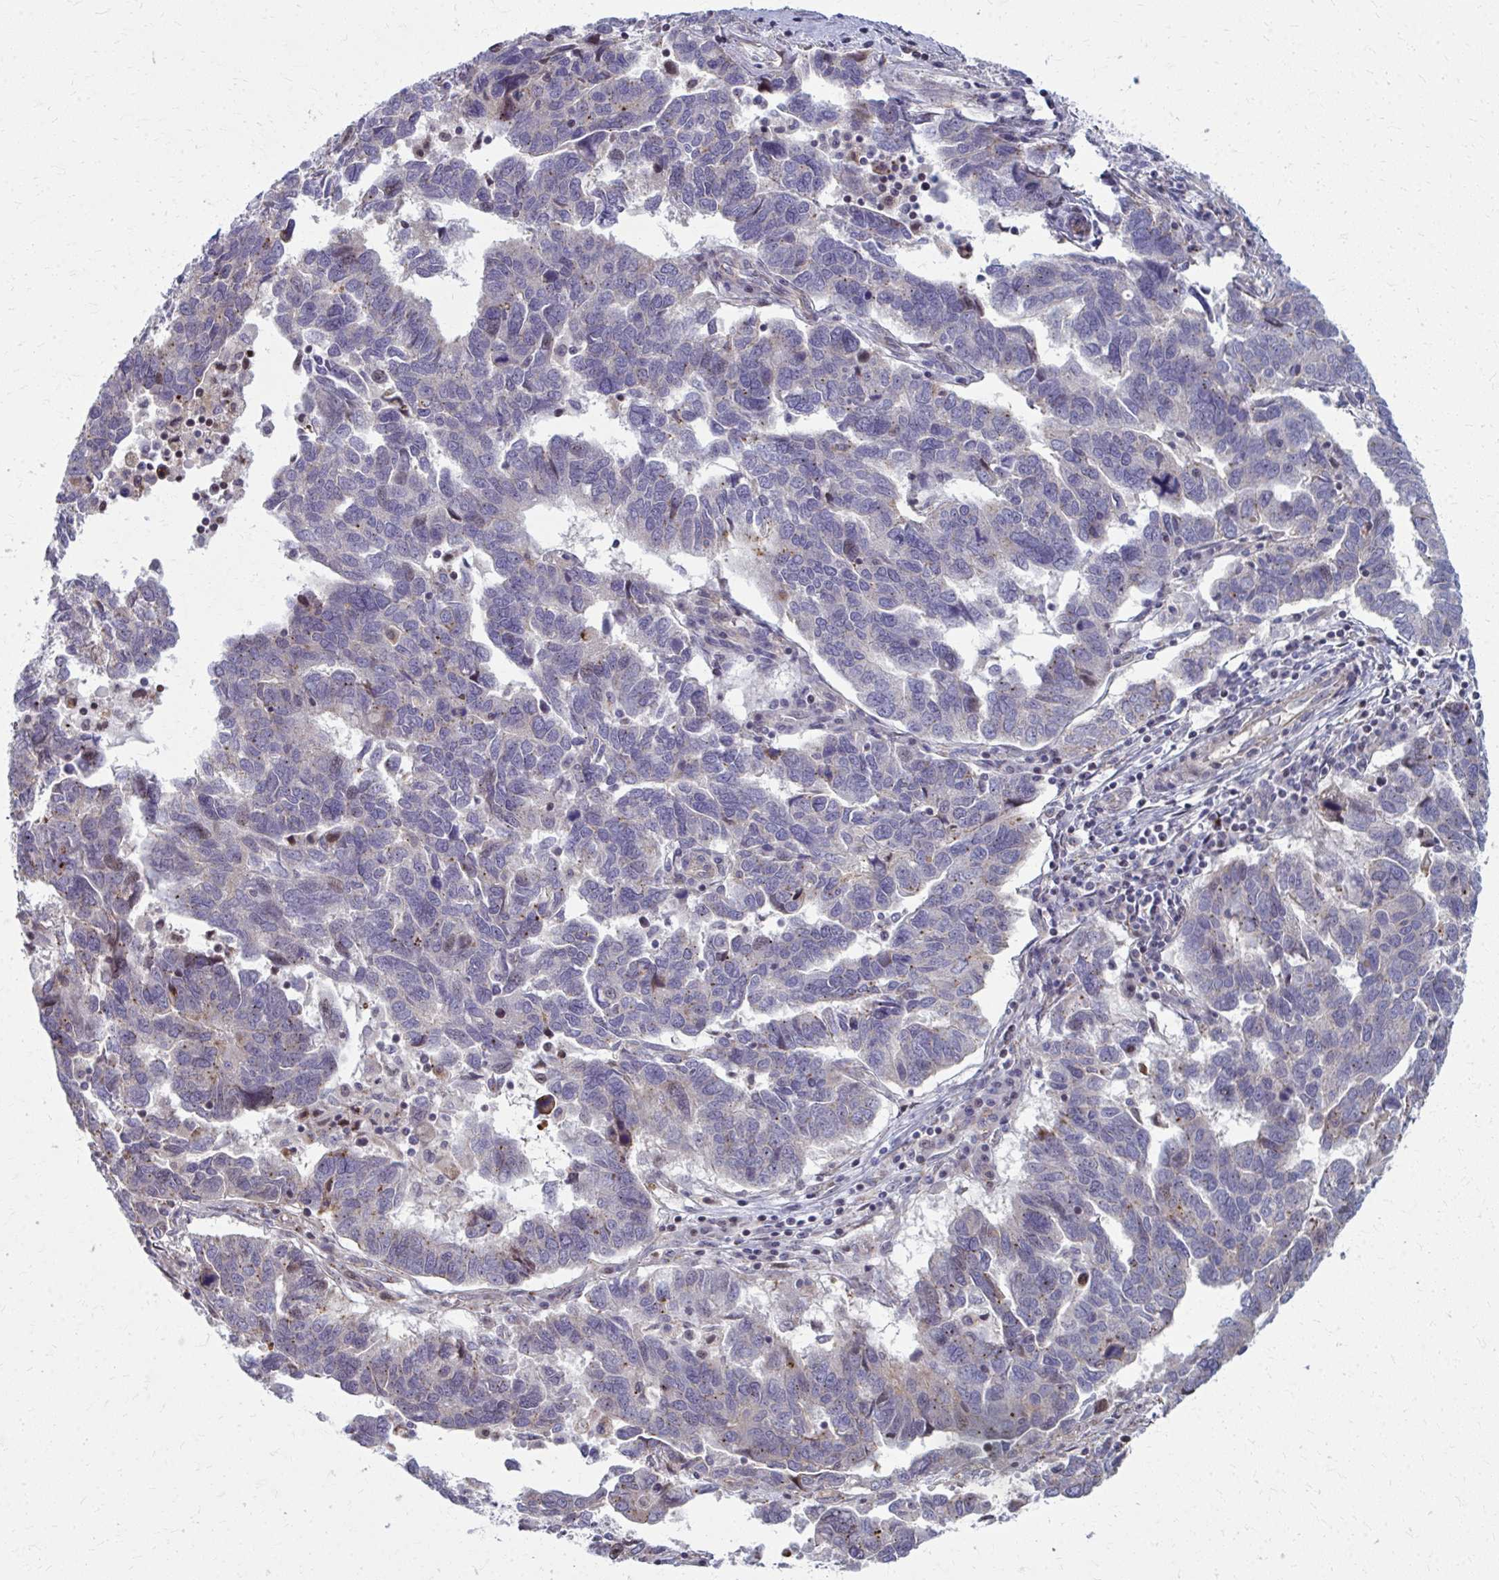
{"staining": {"intensity": "weak", "quantity": "<25%", "location": "cytoplasmic/membranous"}, "tissue": "ovarian cancer", "cell_type": "Tumor cells", "image_type": "cancer", "snomed": [{"axis": "morphology", "description": "Cystadenocarcinoma, serous, NOS"}, {"axis": "topography", "description": "Ovary"}], "caption": "Tumor cells show no significant positivity in serous cystadenocarcinoma (ovarian).", "gene": "LRRC4B", "patient": {"sex": "female", "age": 64}}